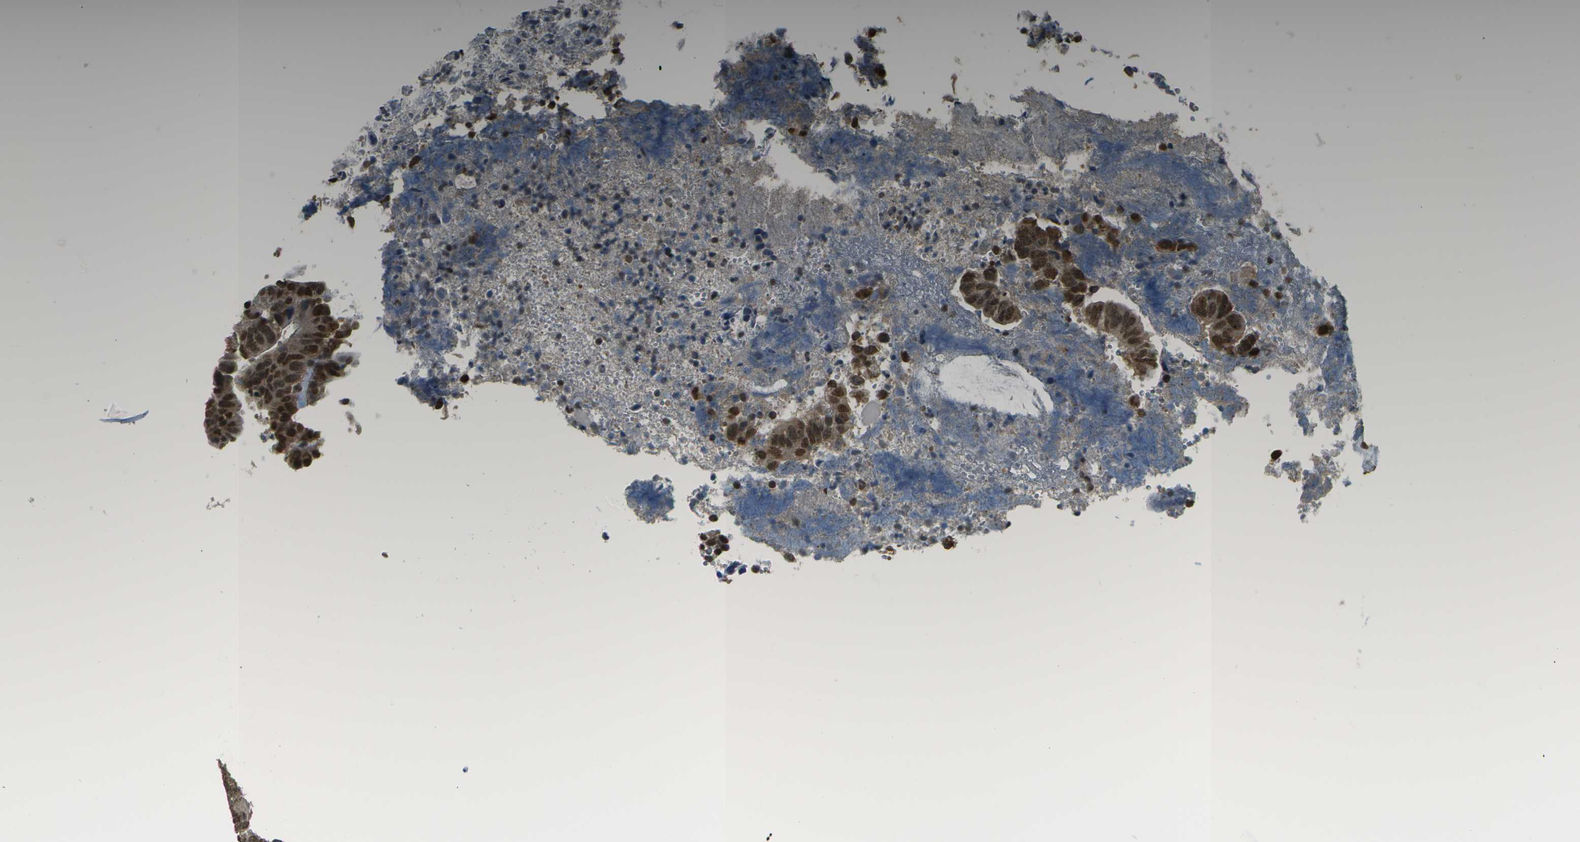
{"staining": {"intensity": "strong", "quantity": ">75%", "location": "nuclear"}, "tissue": "colorectal cancer", "cell_type": "Tumor cells", "image_type": "cancer", "snomed": [{"axis": "morphology", "description": "Adenocarcinoma, NOS"}, {"axis": "topography", "description": "Rectum"}], "caption": "Brown immunohistochemical staining in colorectal adenocarcinoma exhibits strong nuclear staining in approximately >75% of tumor cells.", "gene": "ABL2", "patient": {"sex": "male", "age": 72}}